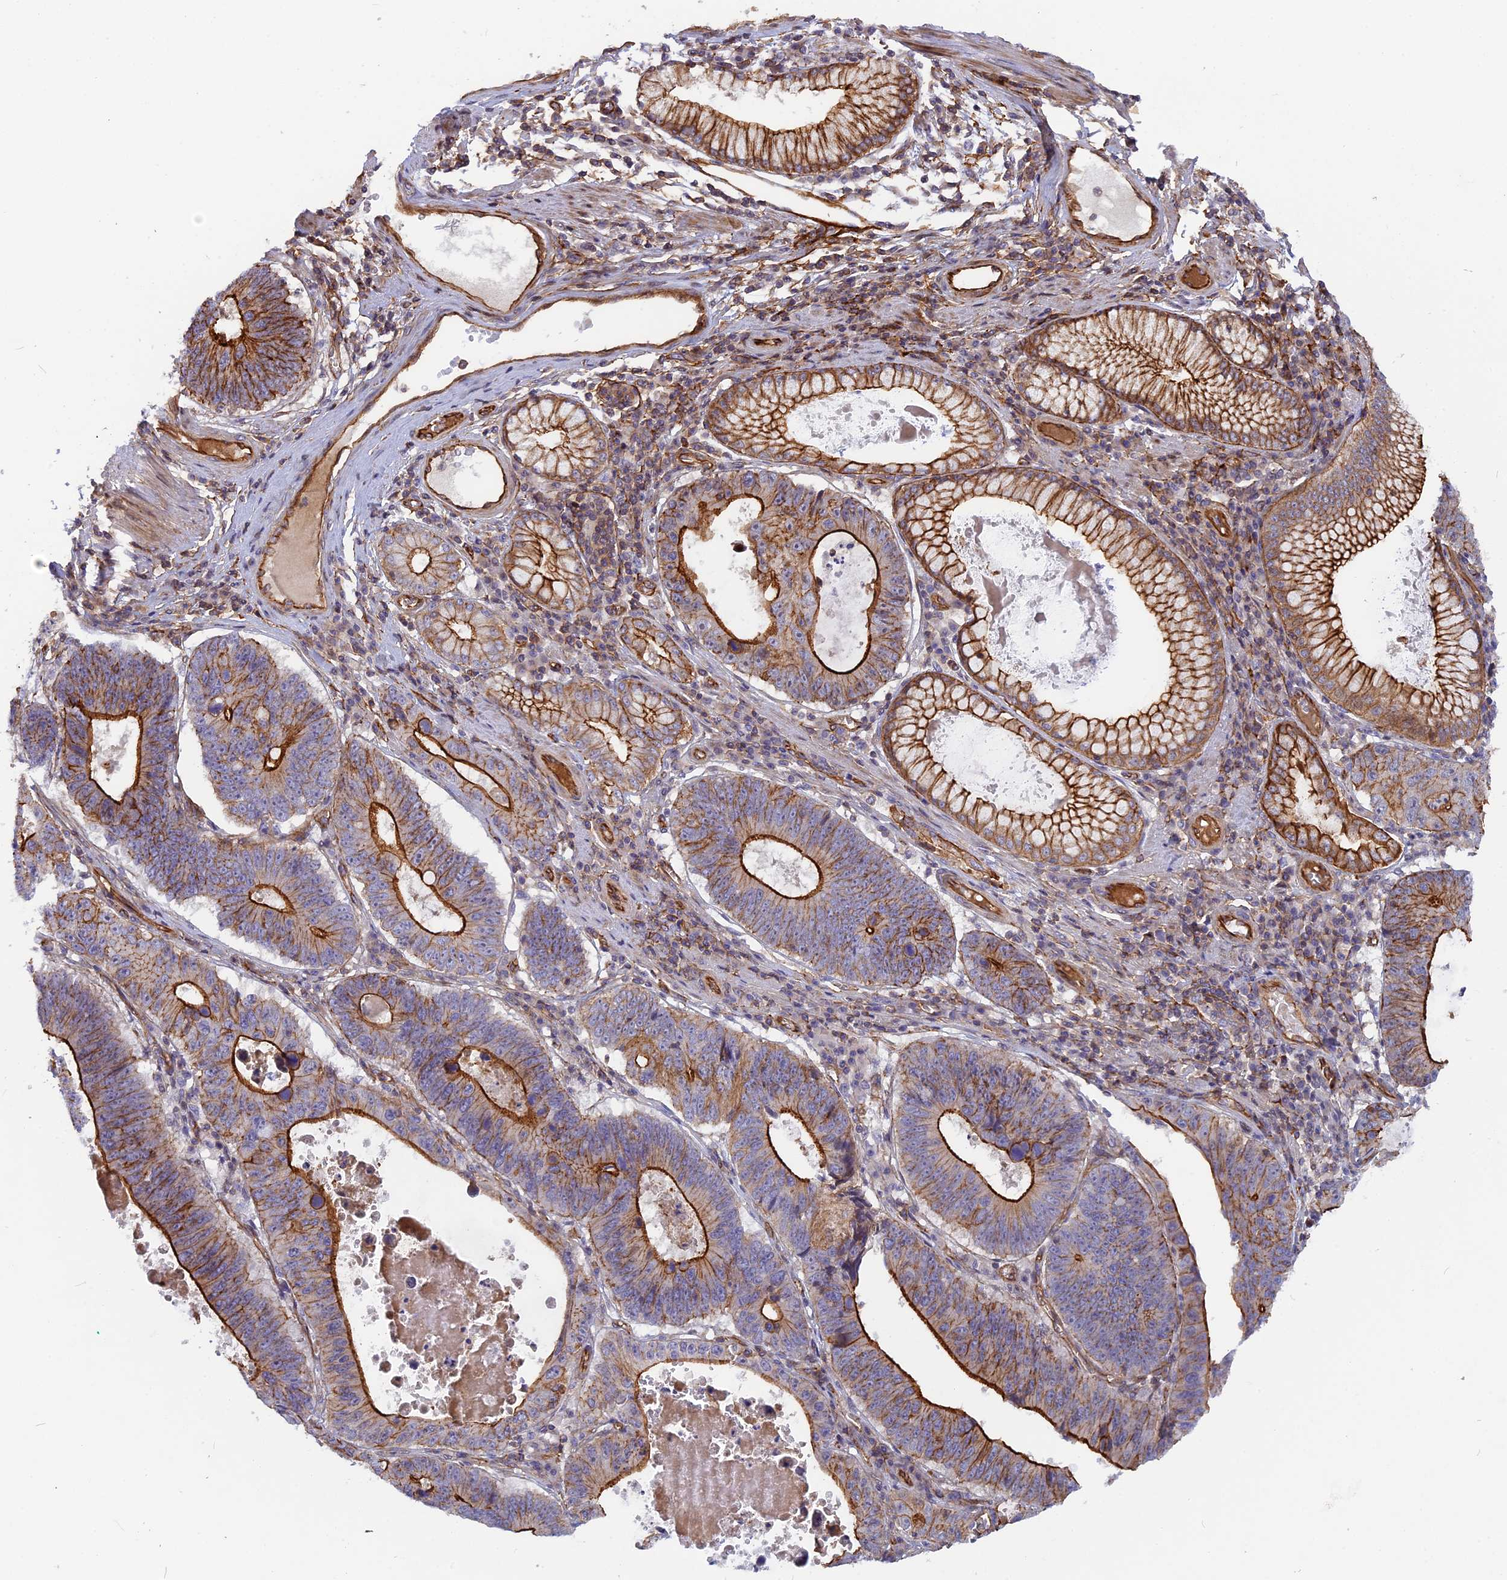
{"staining": {"intensity": "strong", "quantity": "25%-75%", "location": "cytoplasmic/membranous"}, "tissue": "stomach cancer", "cell_type": "Tumor cells", "image_type": "cancer", "snomed": [{"axis": "morphology", "description": "Adenocarcinoma, NOS"}, {"axis": "topography", "description": "Stomach"}], "caption": "This micrograph shows IHC staining of human stomach adenocarcinoma, with high strong cytoplasmic/membranous expression in about 25%-75% of tumor cells.", "gene": "CNBD2", "patient": {"sex": "male", "age": 59}}